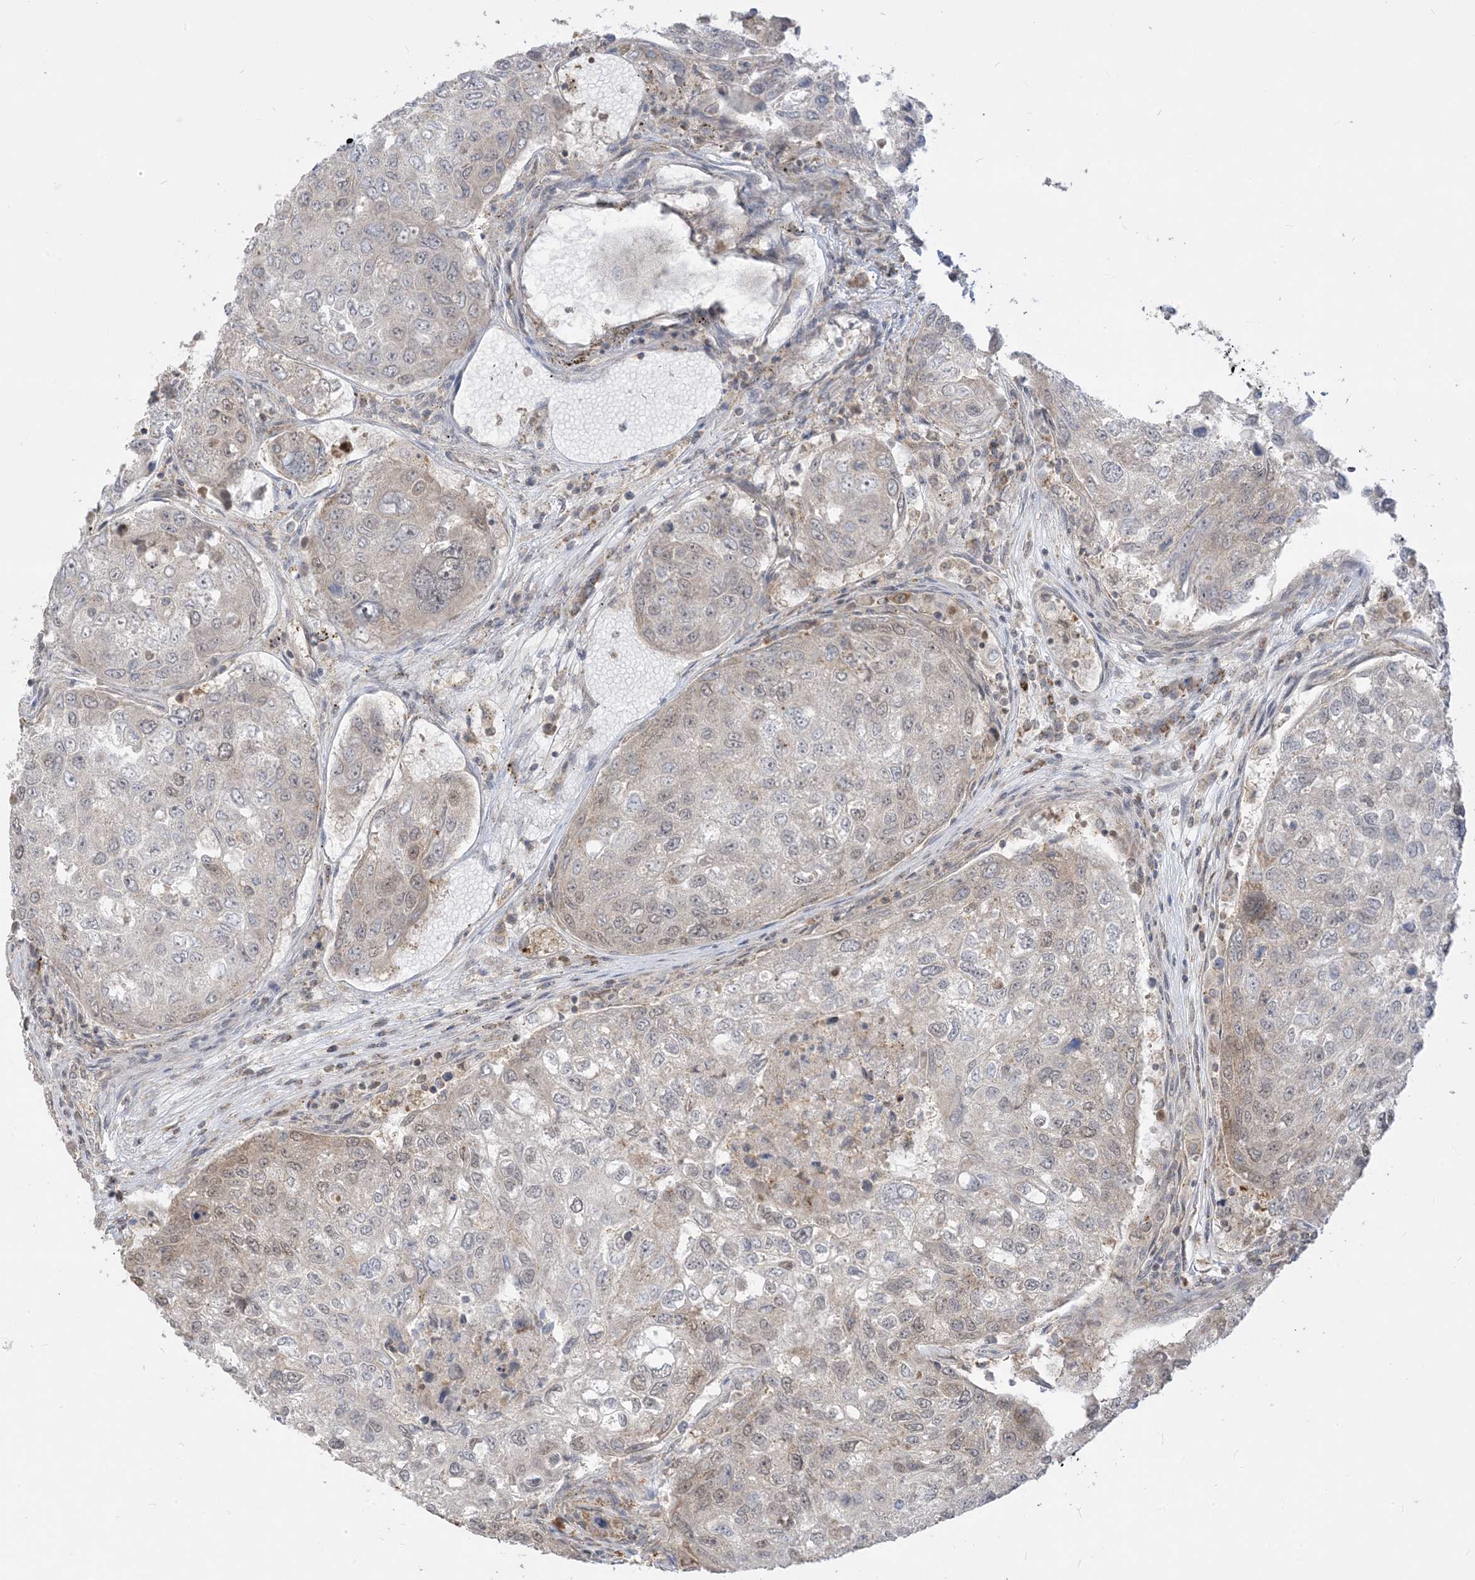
{"staining": {"intensity": "negative", "quantity": "none", "location": "none"}, "tissue": "urothelial cancer", "cell_type": "Tumor cells", "image_type": "cancer", "snomed": [{"axis": "morphology", "description": "Urothelial carcinoma, High grade"}, {"axis": "topography", "description": "Lymph node"}, {"axis": "topography", "description": "Urinary bladder"}], "caption": "Urothelial carcinoma (high-grade) was stained to show a protein in brown. There is no significant staining in tumor cells. (IHC, brightfield microscopy, high magnification).", "gene": "KANSL3", "patient": {"sex": "male", "age": 51}}